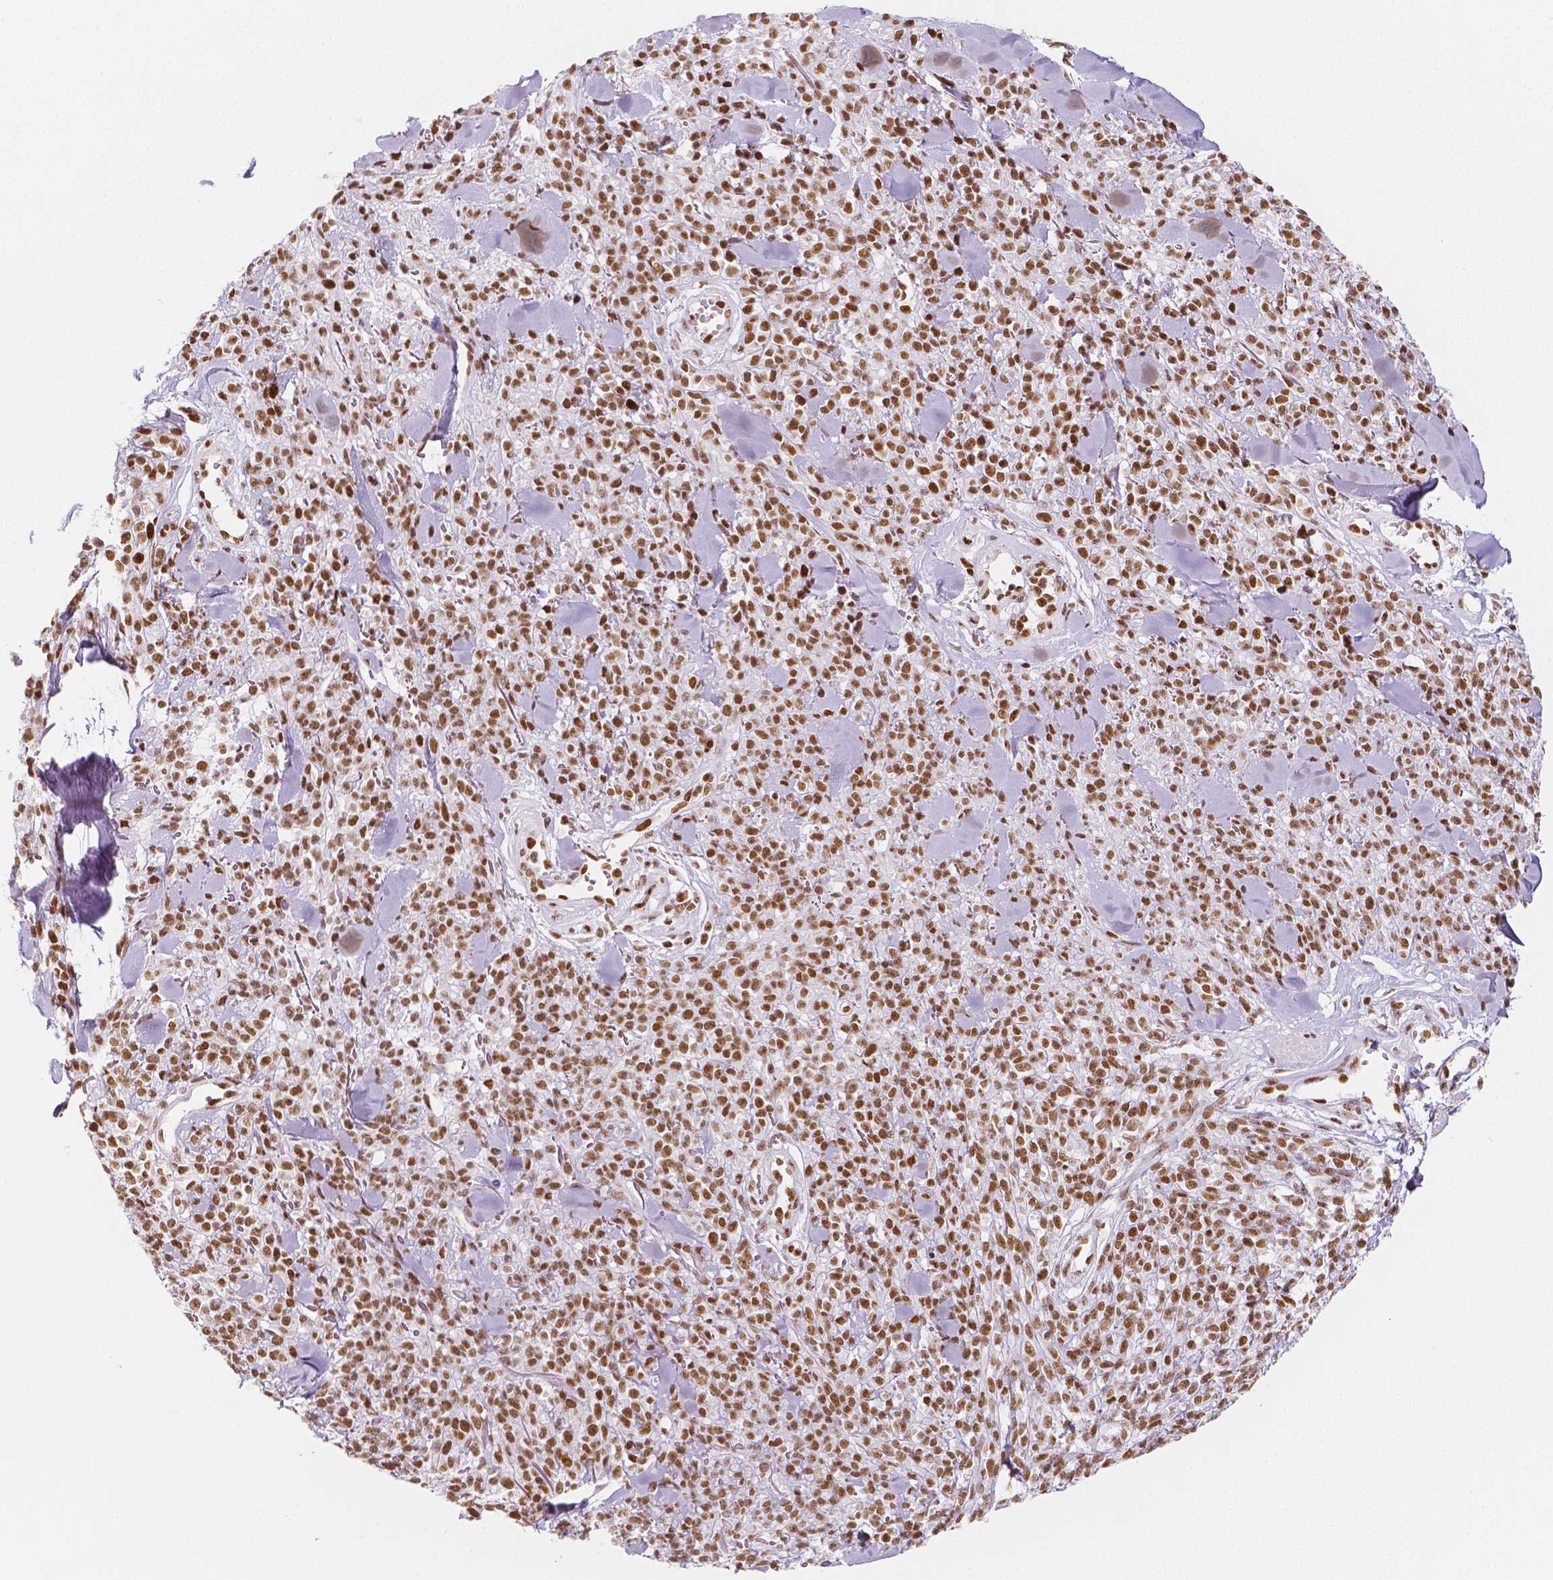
{"staining": {"intensity": "moderate", "quantity": ">75%", "location": "nuclear"}, "tissue": "melanoma", "cell_type": "Tumor cells", "image_type": "cancer", "snomed": [{"axis": "morphology", "description": "Malignant melanoma, NOS"}, {"axis": "topography", "description": "Skin"}, {"axis": "topography", "description": "Skin of trunk"}], "caption": "A high-resolution micrograph shows IHC staining of melanoma, which shows moderate nuclear staining in approximately >75% of tumor cells.", "gene": "HDAC1", "patient": {"sex": "male", "age": 74}}